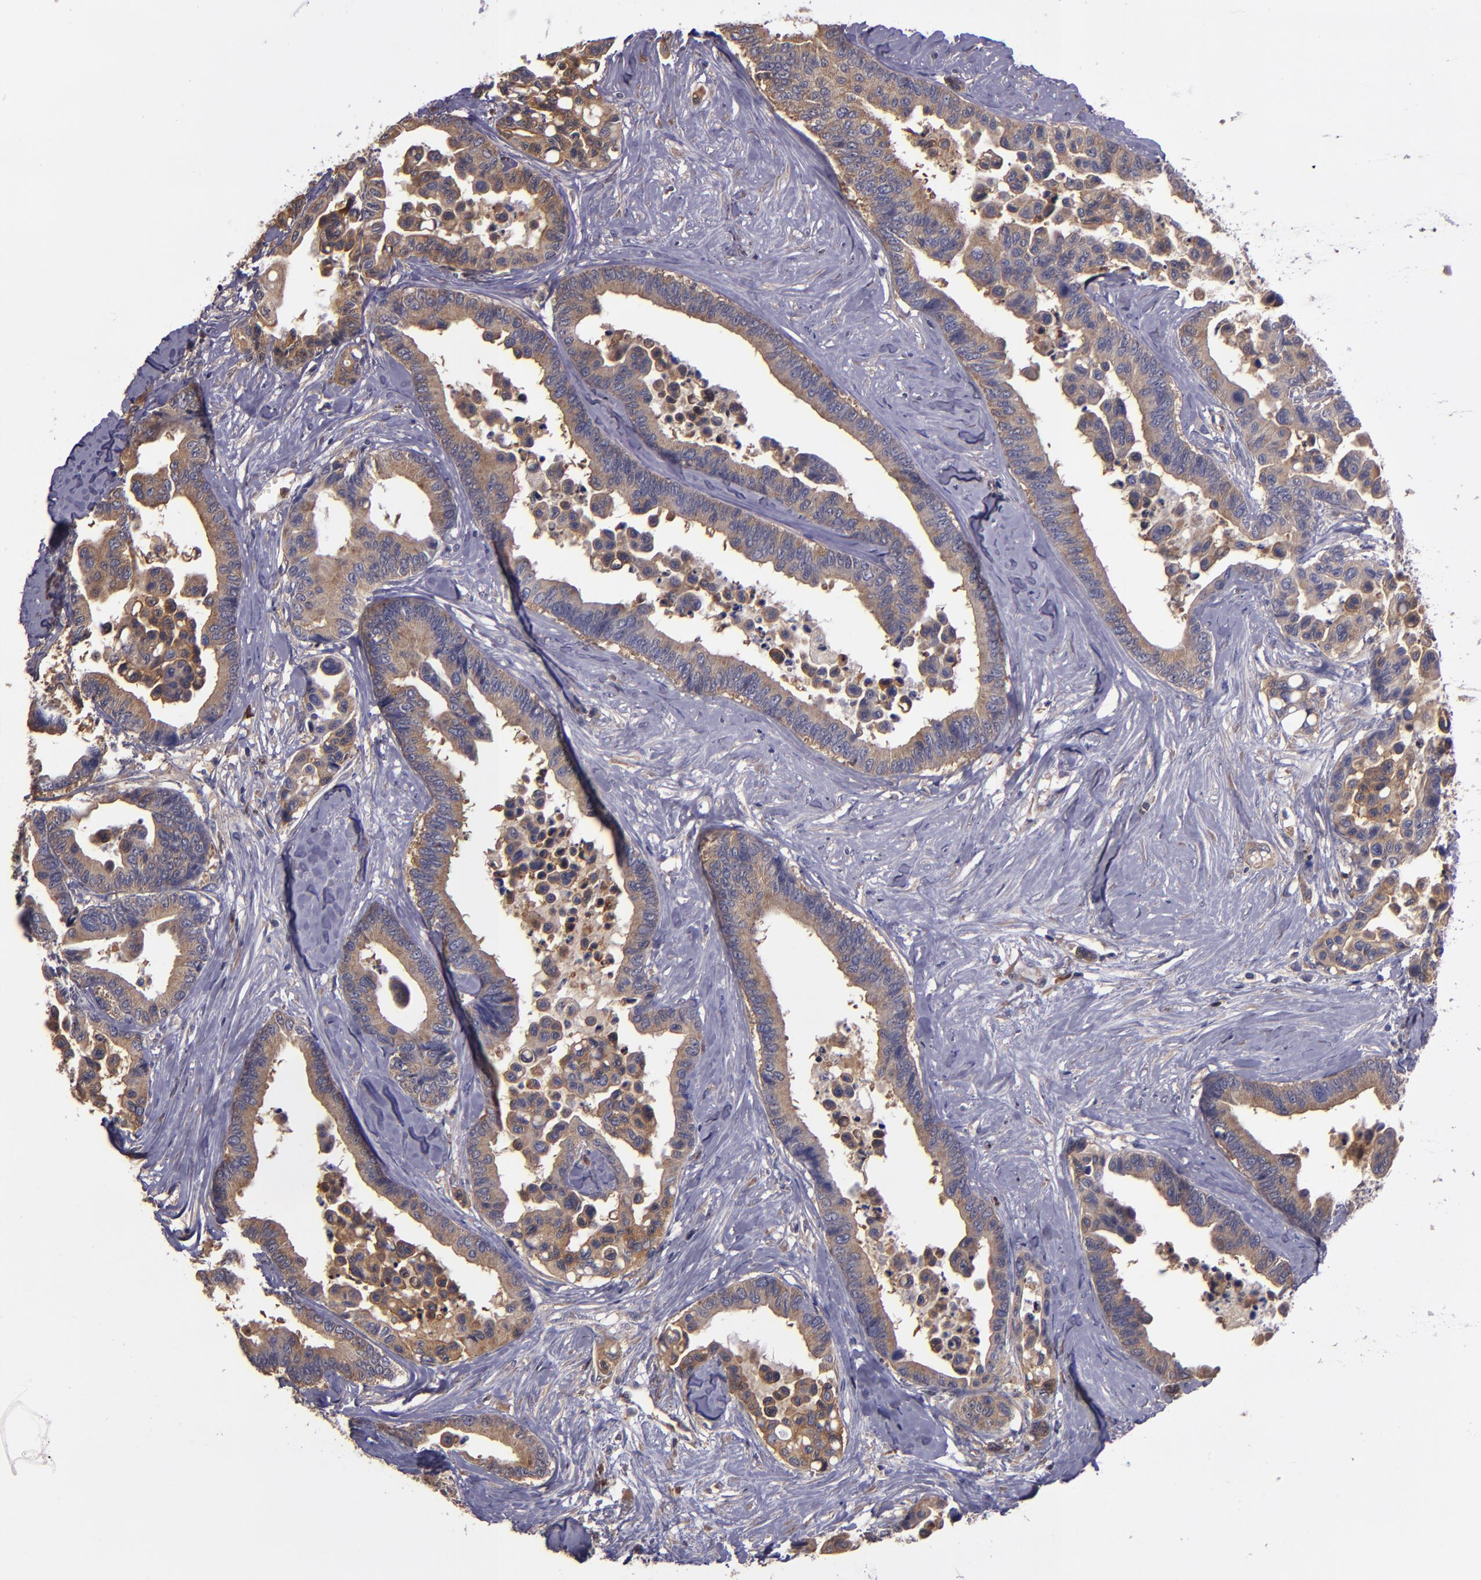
{"staining": {"intensity": "moderate", "quantity": ">75%", "location": "cytoplasmic/membranous"}, "tissue": "colorectal cancer", "cell_type": "Tumor cells", "image_type": "cancer", "snomed": [{"axis": "morphology", "description": "Adenocarcinoma, NOS"}, {"axis": "topography", "description": "Colon"}], "caption": "Immunohistochemical staining of adenocarcinoma (colorectal) shows medium levels of moderate cytoplasmic/membranous expression in about >75% of tumor cells.", "gene": "CARS1", "patient": {"sex": "male", "age": 82}}